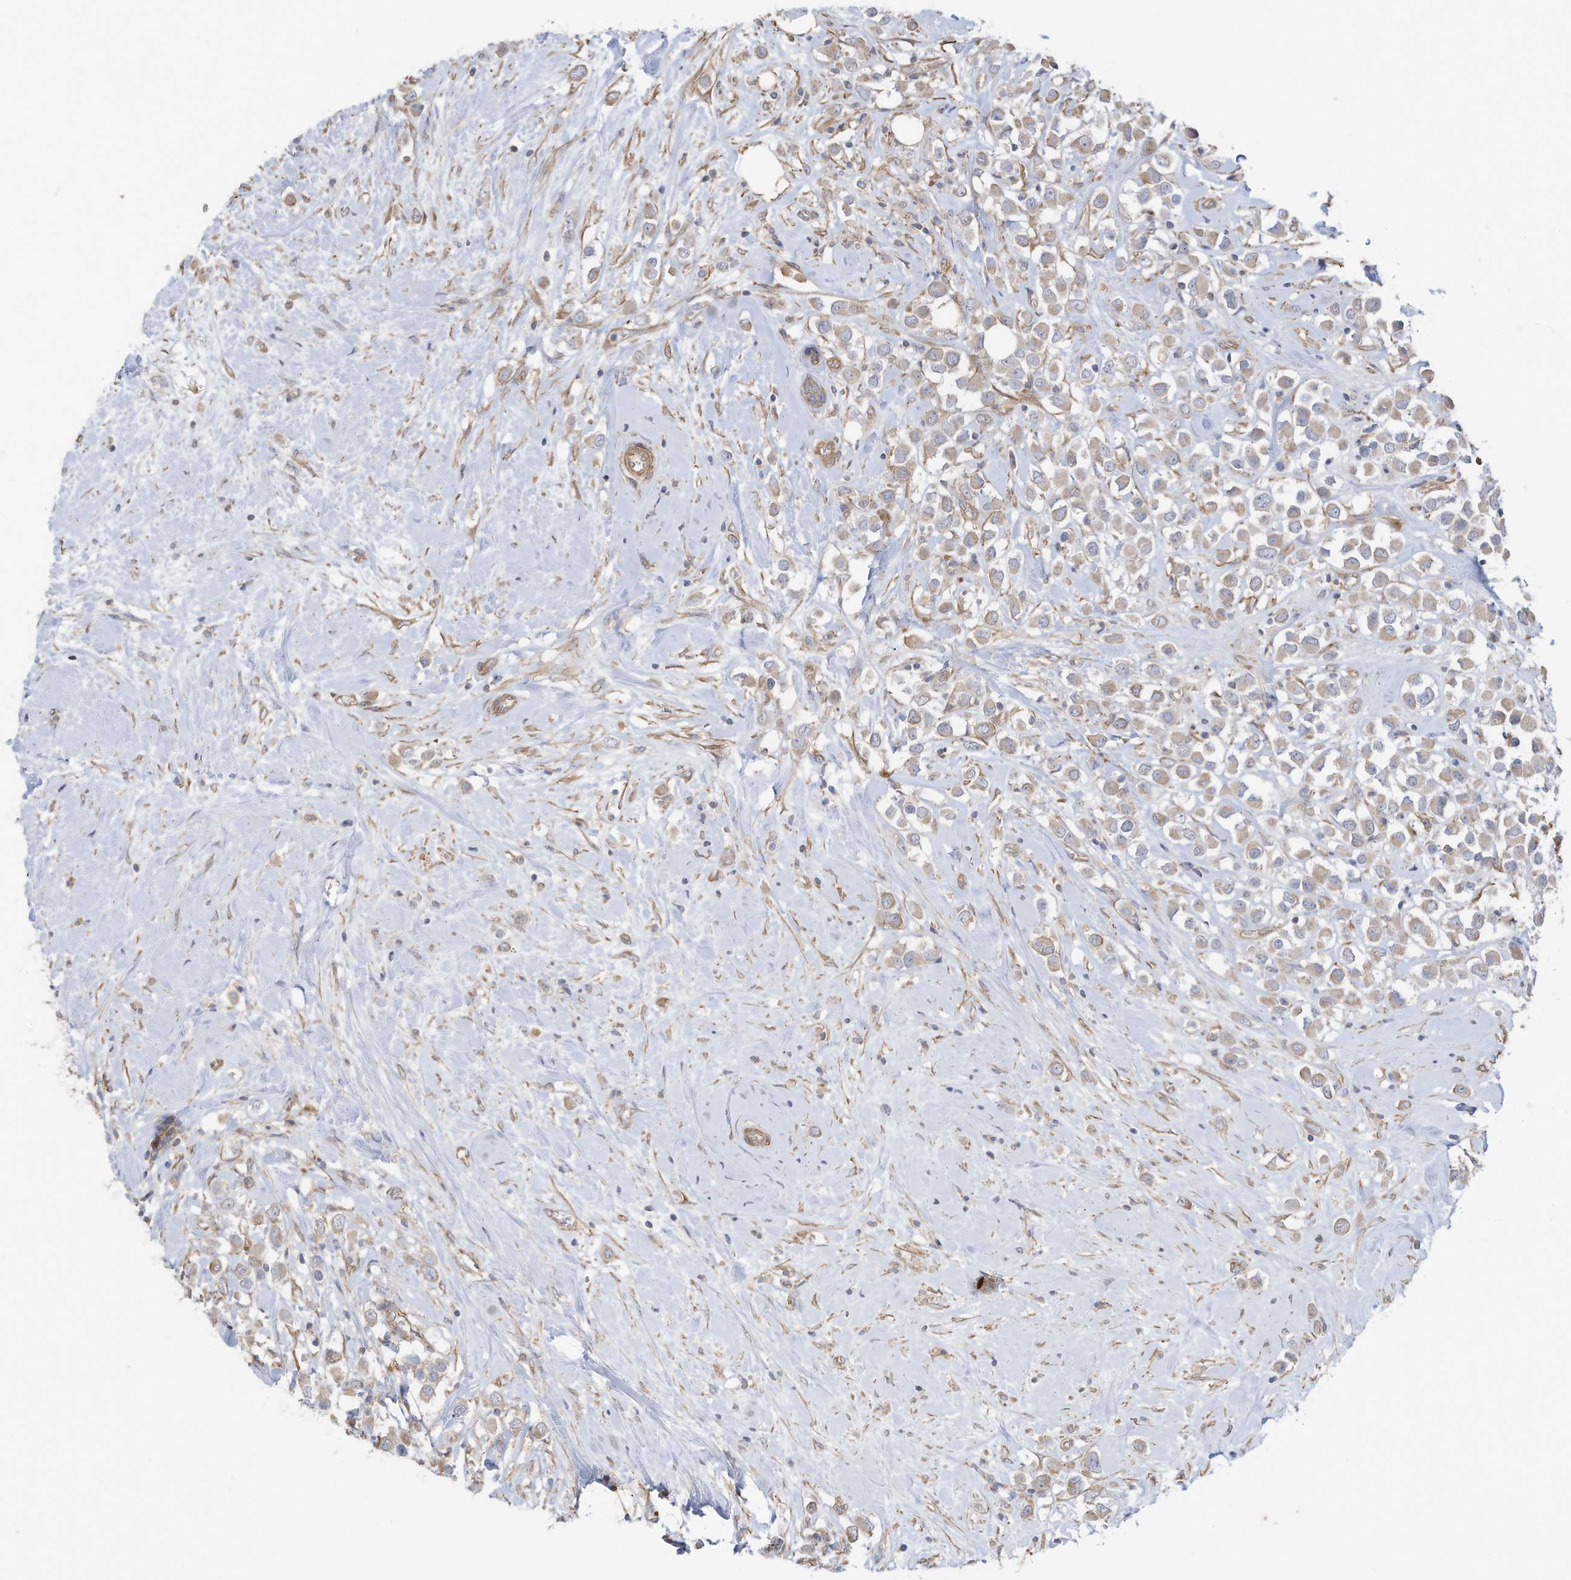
{"staining": {"intensity": "weak", "quantity": "25%-75%", "location": "cytoplasmic/membranous"}, "tissue": "breast cancer", "cell_type": "Tumor cells", "image_type": "cancer", "snomed": [{"axis": "morphology", "description": "Duct carcinoma"}, {"axis": "topography", "description": "Breast"}], "caption": "Breast infiltrating ductal carcinoma stained with immunohistochemistry (IHC) displays weak cytoplasmic/membranous staining in approximately 25%-75% of tumor cells.", "gene": "SLC17A7", "patient": {"sex": "female", "age": 61}}